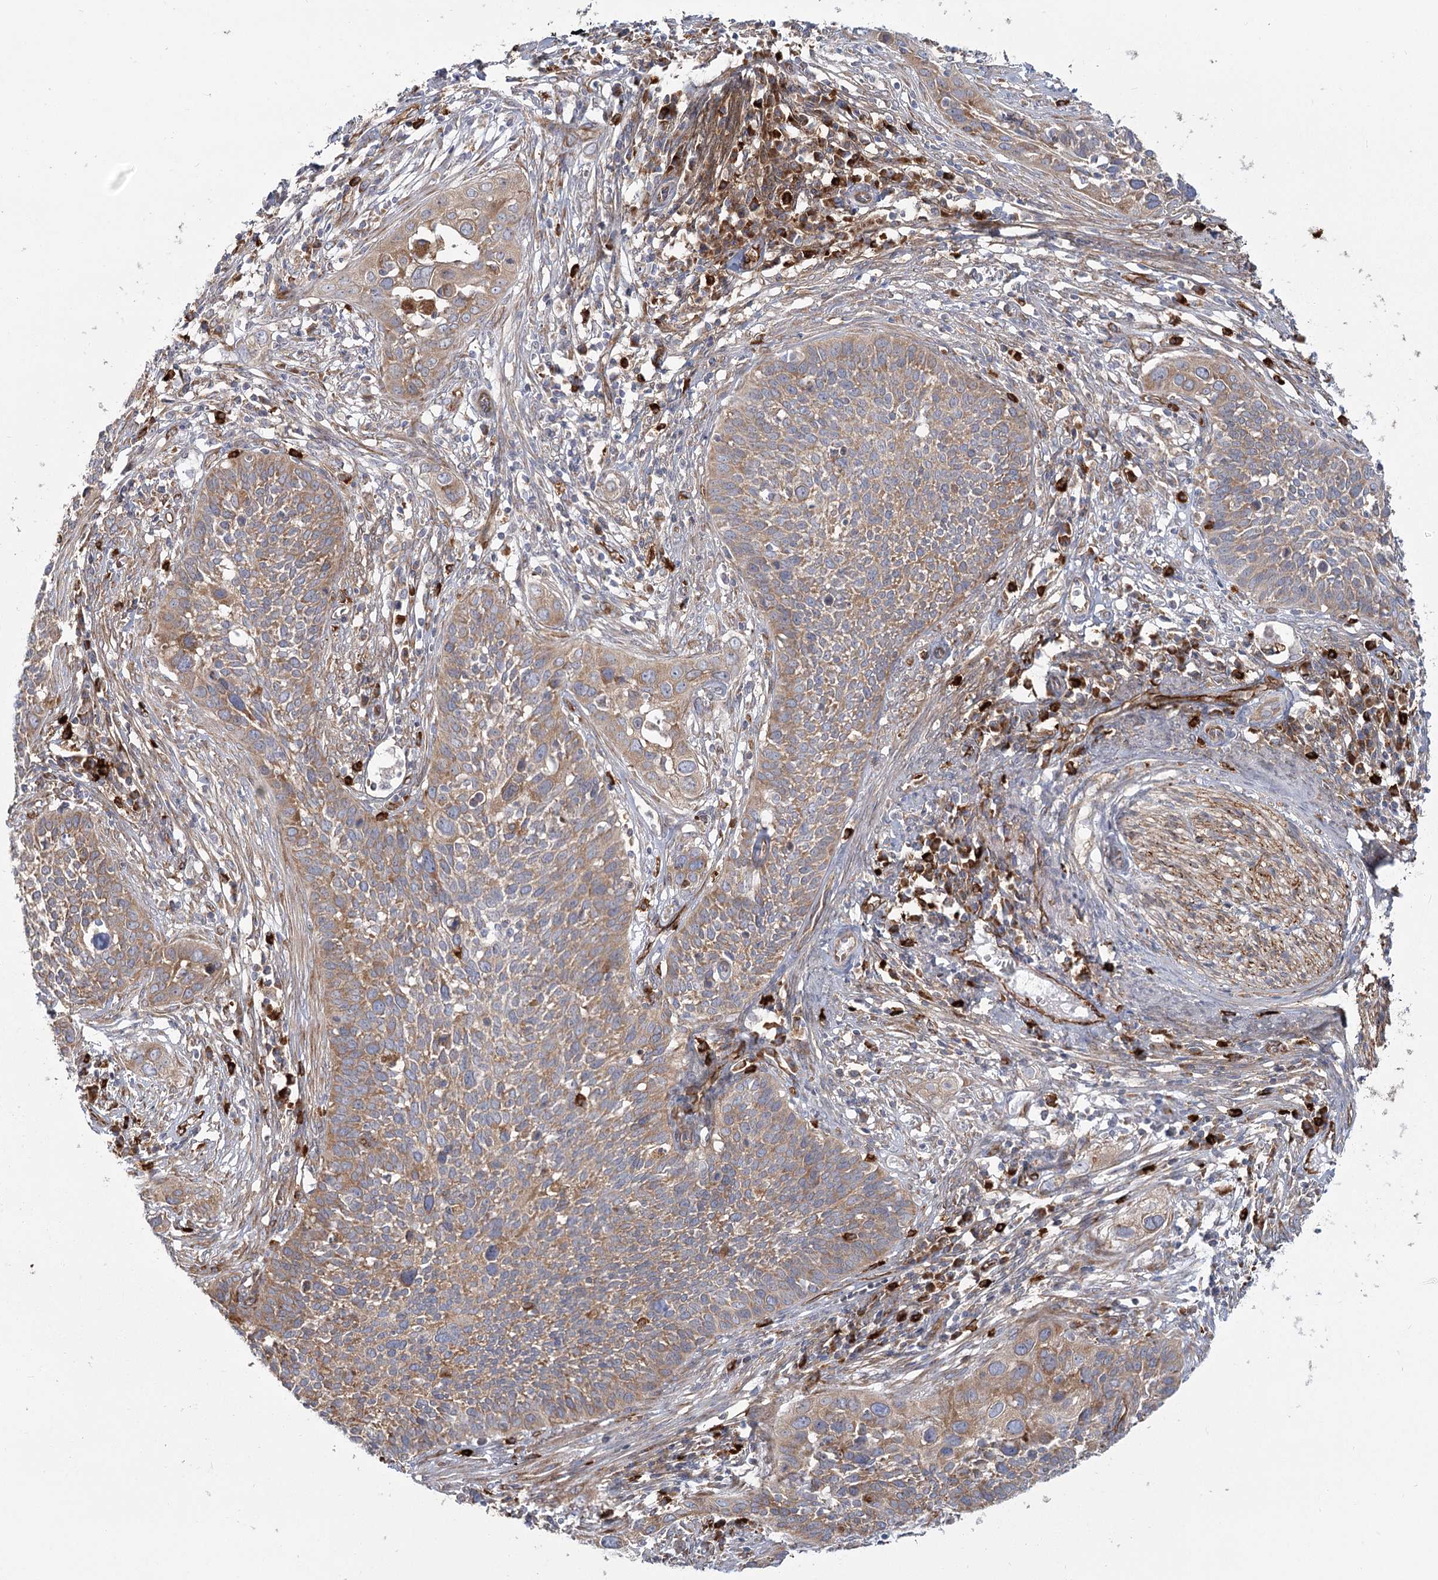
{"staining": {"intensity": "moderate", "quantity": ">75%", "location": "cytoplasmic/membranous"}, "tissue": "cervical cancer", "cell_type": "Tumor cells", "image_type": "cancer", "snomed": [{"axis": "morphology", "description": "Squamous cell carcinoma, NOS"}, {"axis": "topography", "description": "Cervix"}], "caption": "The immunohistochemical stain shows moderate cytoplasmic/membranous staining in tumor cells of cervical cancer tissue.", "gene": "HARS2", "patient": {"sex": "female", "age": 34}}